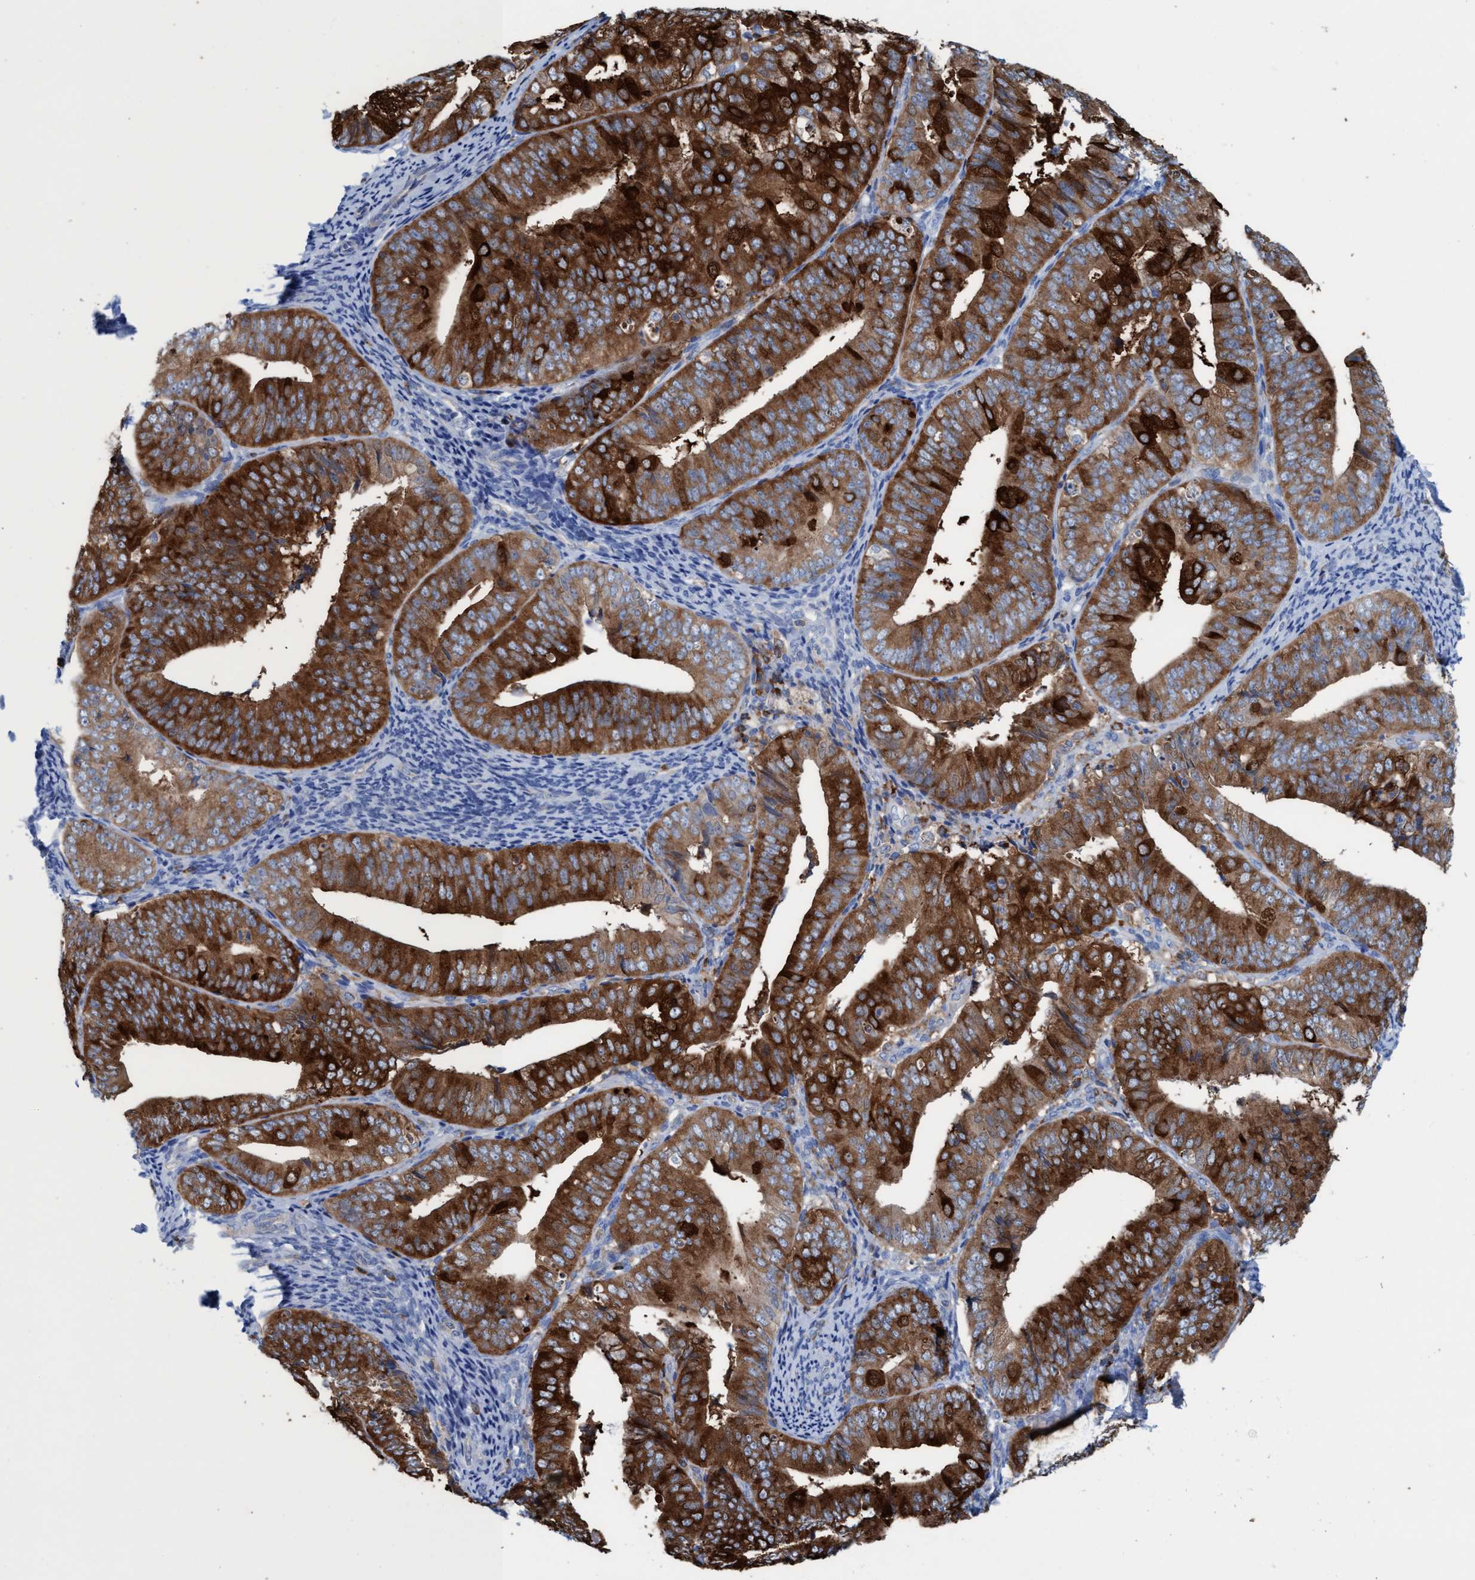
{"staining": {"intensity": "strong", "quantity": ">75%", "location": "cytoplasmic/membranous"}, "tissue": "endometrial cancer", "cell_type": "Tumor cells", "image_type": "cancer", "snomed": [{"axis": "morphology", "description": "Adenocarcinoma, NOS"}, {"axis": "topography", "description": "Endometrium"}], "caption": "IHC (DAB (3,3'-diaminobenzidine)) staining of human endometrial cancer reveals strong cytoplasmic/membranous protein expression in approximately >75% of tumor cells.", "gene": "EZR", "patient": {"sex": "female", "age": 63}}